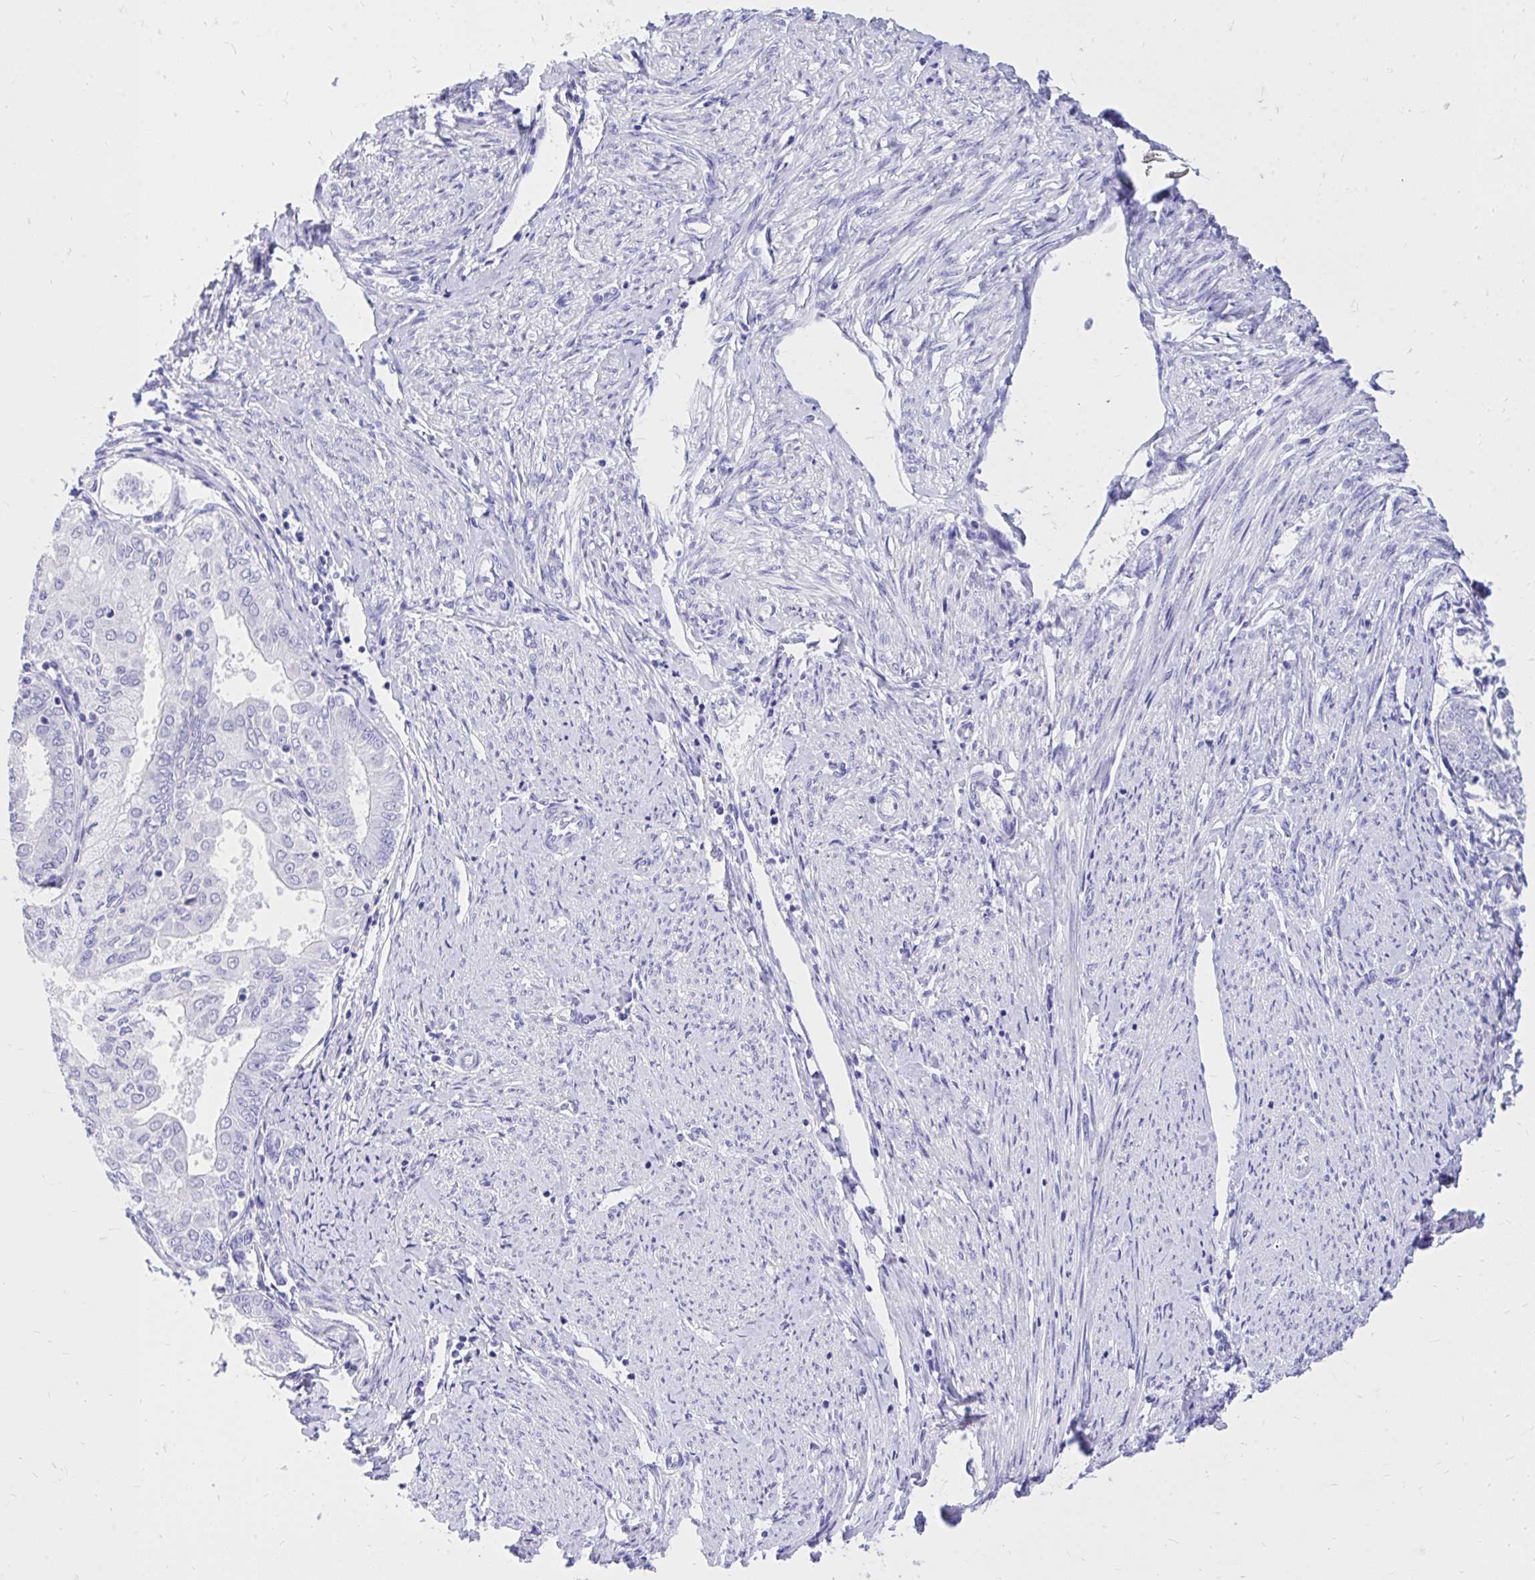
{"staining": {"intensity": "negative", "quantity": "none", "location": "none"}, "tissue": "endometrial cancer", "cell_type": "Tumor cells", "image_type": "cancer", "snomed": [{"axis": "morphology", "description": "Adenocarcinoma, NOS"}, {"axis": "topography", "description": "Endometrium"}], "caption": "A photomicrograph of human endometrial cancer is negative for staining in tumor cells.", "gene": "MON1A", "patient": {"sex": "female", "age": 68}}